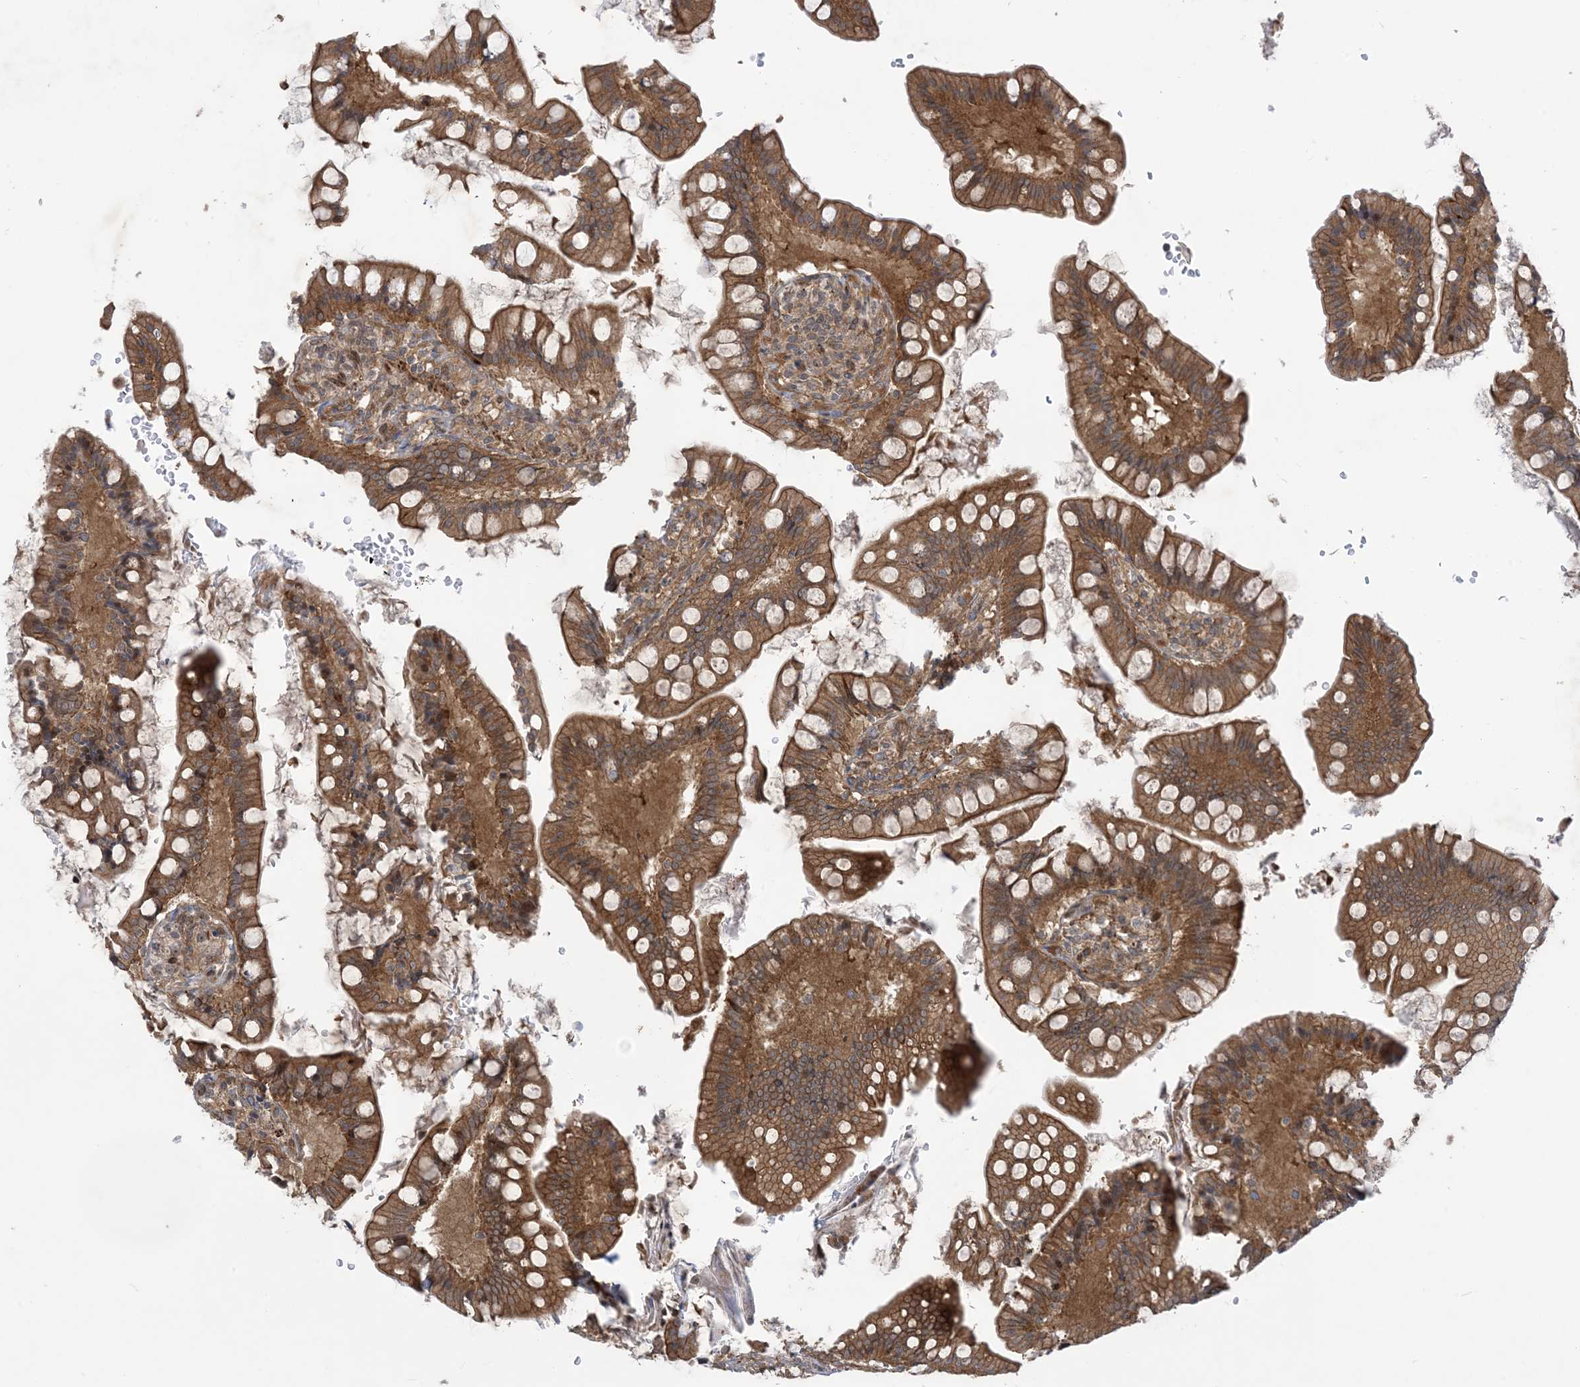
{"staining": {"intensity": "strong", "quantity": ">75%", "location": "cytoplasmic/membranous"}, "tissue": "small intestine", "cell_type": "Glandular cells", "image_type": "normal", "snomed": [{"axis": "morphology", "description": "Normal tissue, NOS"}, {"axis": "topography", "description": "Small intestine"}], "caption": "This is a photomicrograph of immunohistochemistry staining of benign small intestine, which shows strong staining in the cytoplasmic/membranous of glandular cells.", "gene": "SOGA3", "patient": {"sex": "male", "age": 7}}